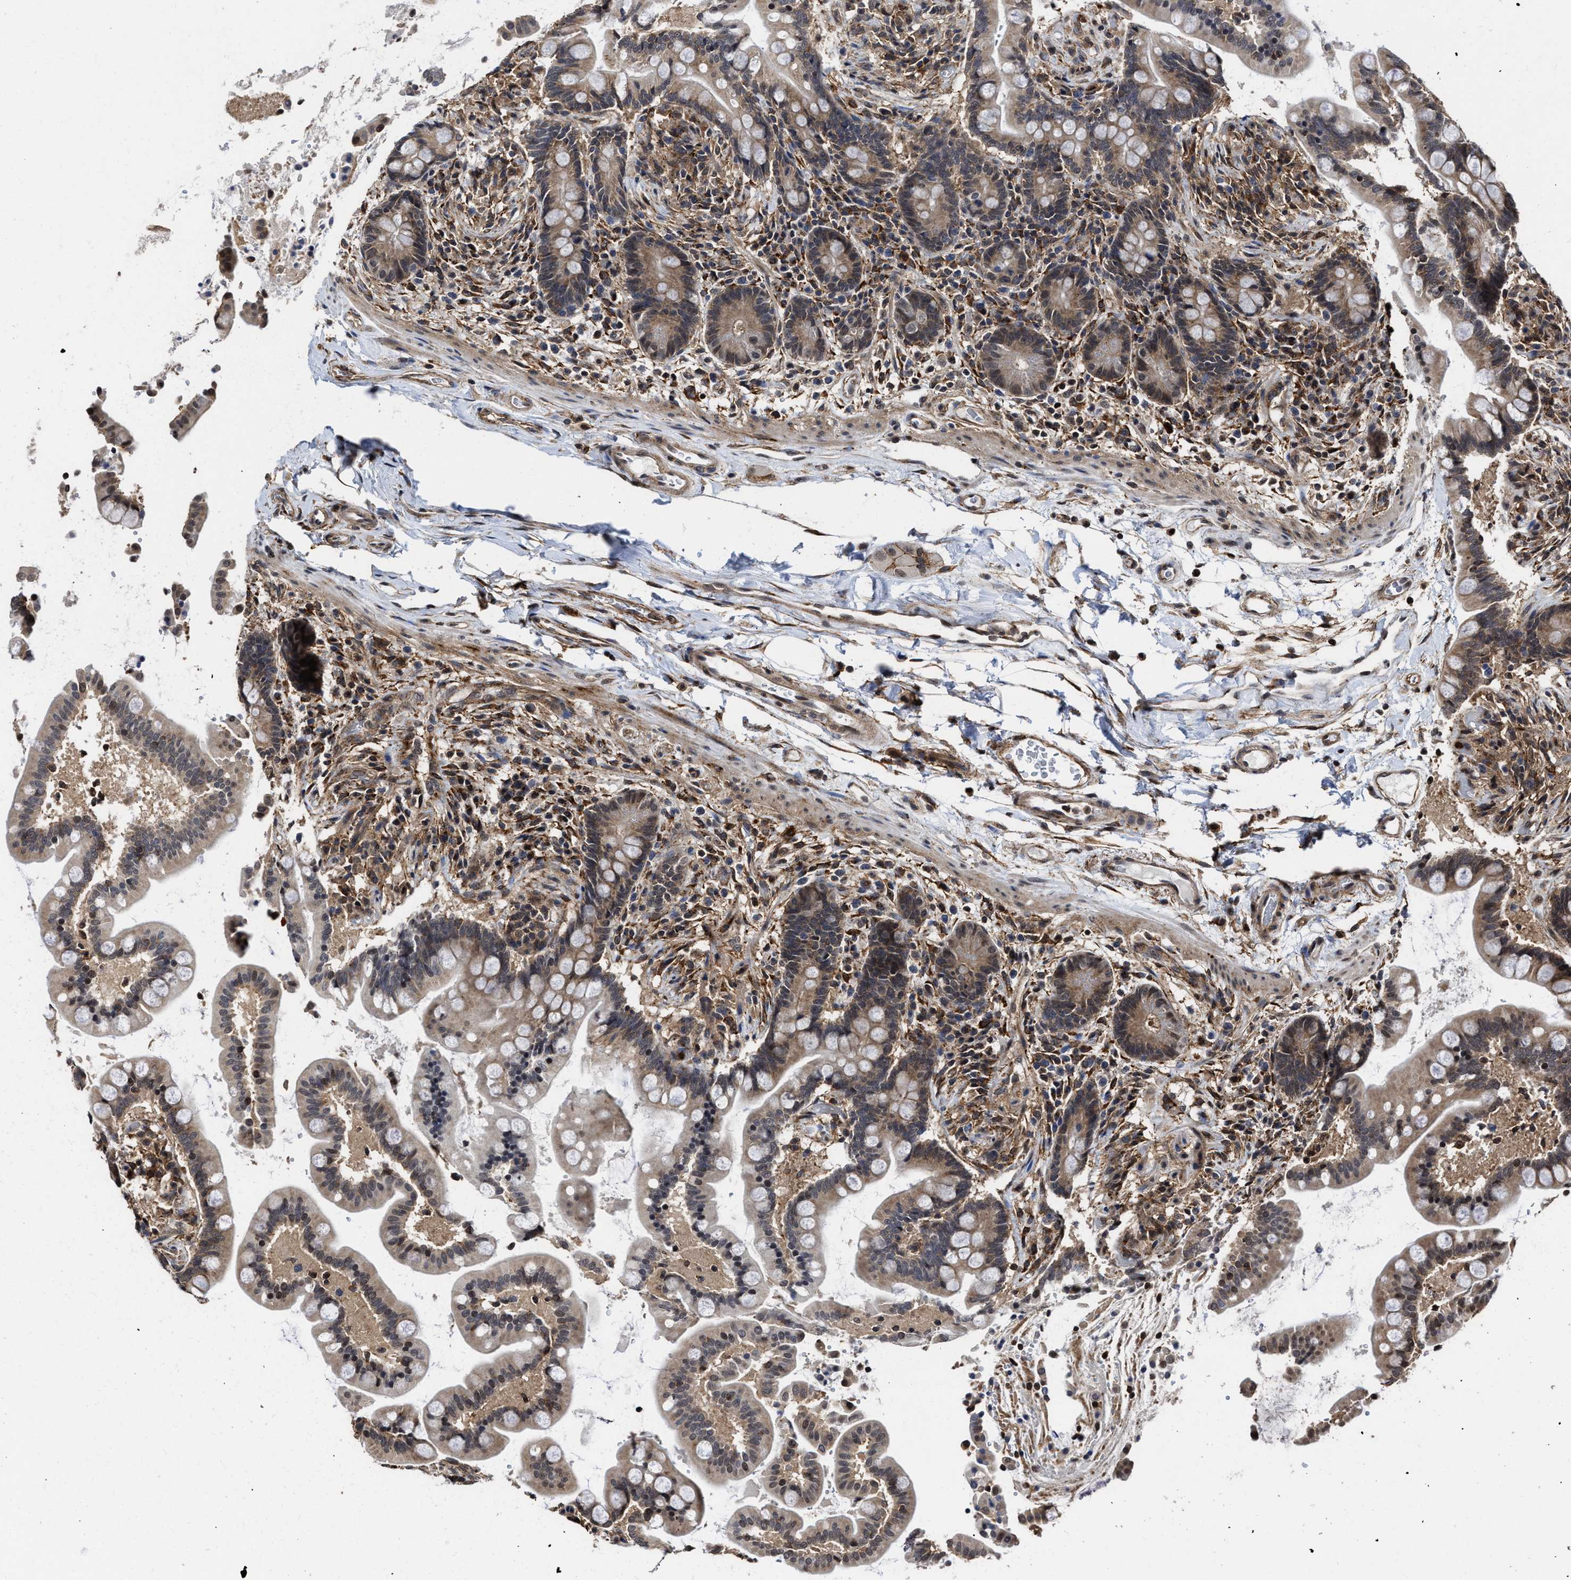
{"staining": {"intensity": "moderate", "quantity": ">75%", "location": "cytoplasmic/membranous"}, "tissue": "colon", "cell_type": "Endothelial cells", "image_type": "normal", "snomed": [{"axis": "morphology", "description": "Normal tissue, NOS"}, {"axis": "topography", "description": "Colon"}], "caption": "An IHC photomicrograph of benign tissue is shown. Protein staining in brown highlights moderate cytoplasmic/membranous positivity in colon within endothelial cells.", "gene": "SEPTIN2", "patient": {"sex": "male", "age": 73}}